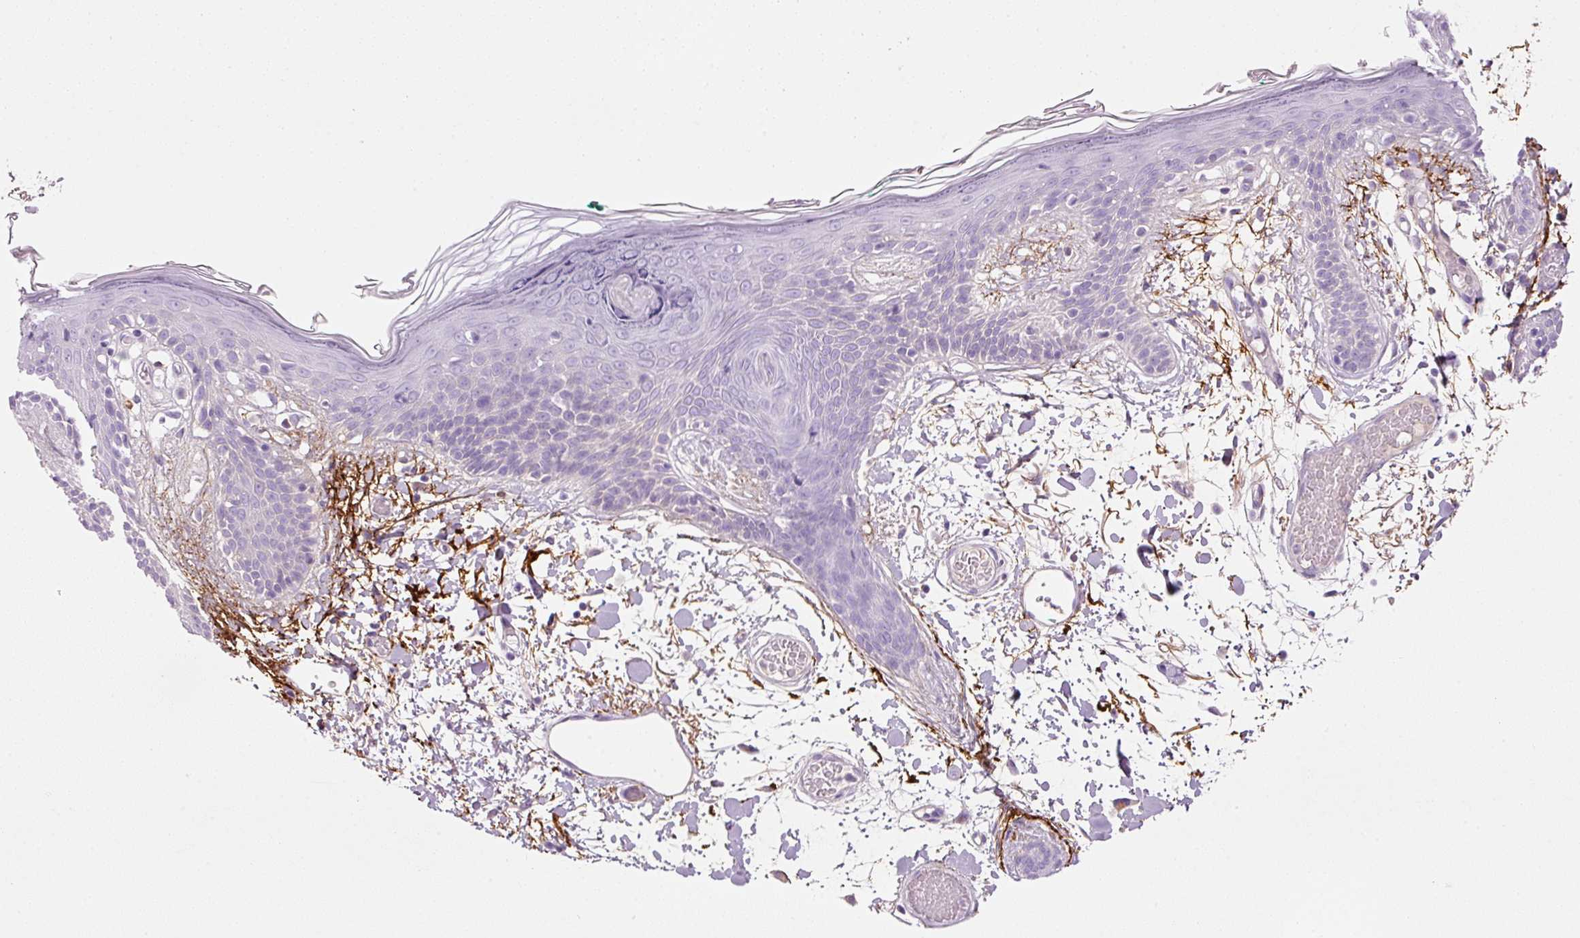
{"staining": {"intensity": "negative", "quantity": "none", "location": "none"}, "tissue": "skin", "cell_type": "Fibroblasts", "image_type": "normal", "snomed": [{"axis": "morphology", "description": "Normal tissue, NOS"}, {"axis": "topography", "description": "Skin"}], "caption": "Human skin stained for a protein using immunohistochemistry (IHC) shows no expression in fibroblasts.", "gene": "MFAP4", "patient": {"sex": "male", "age": 79}}